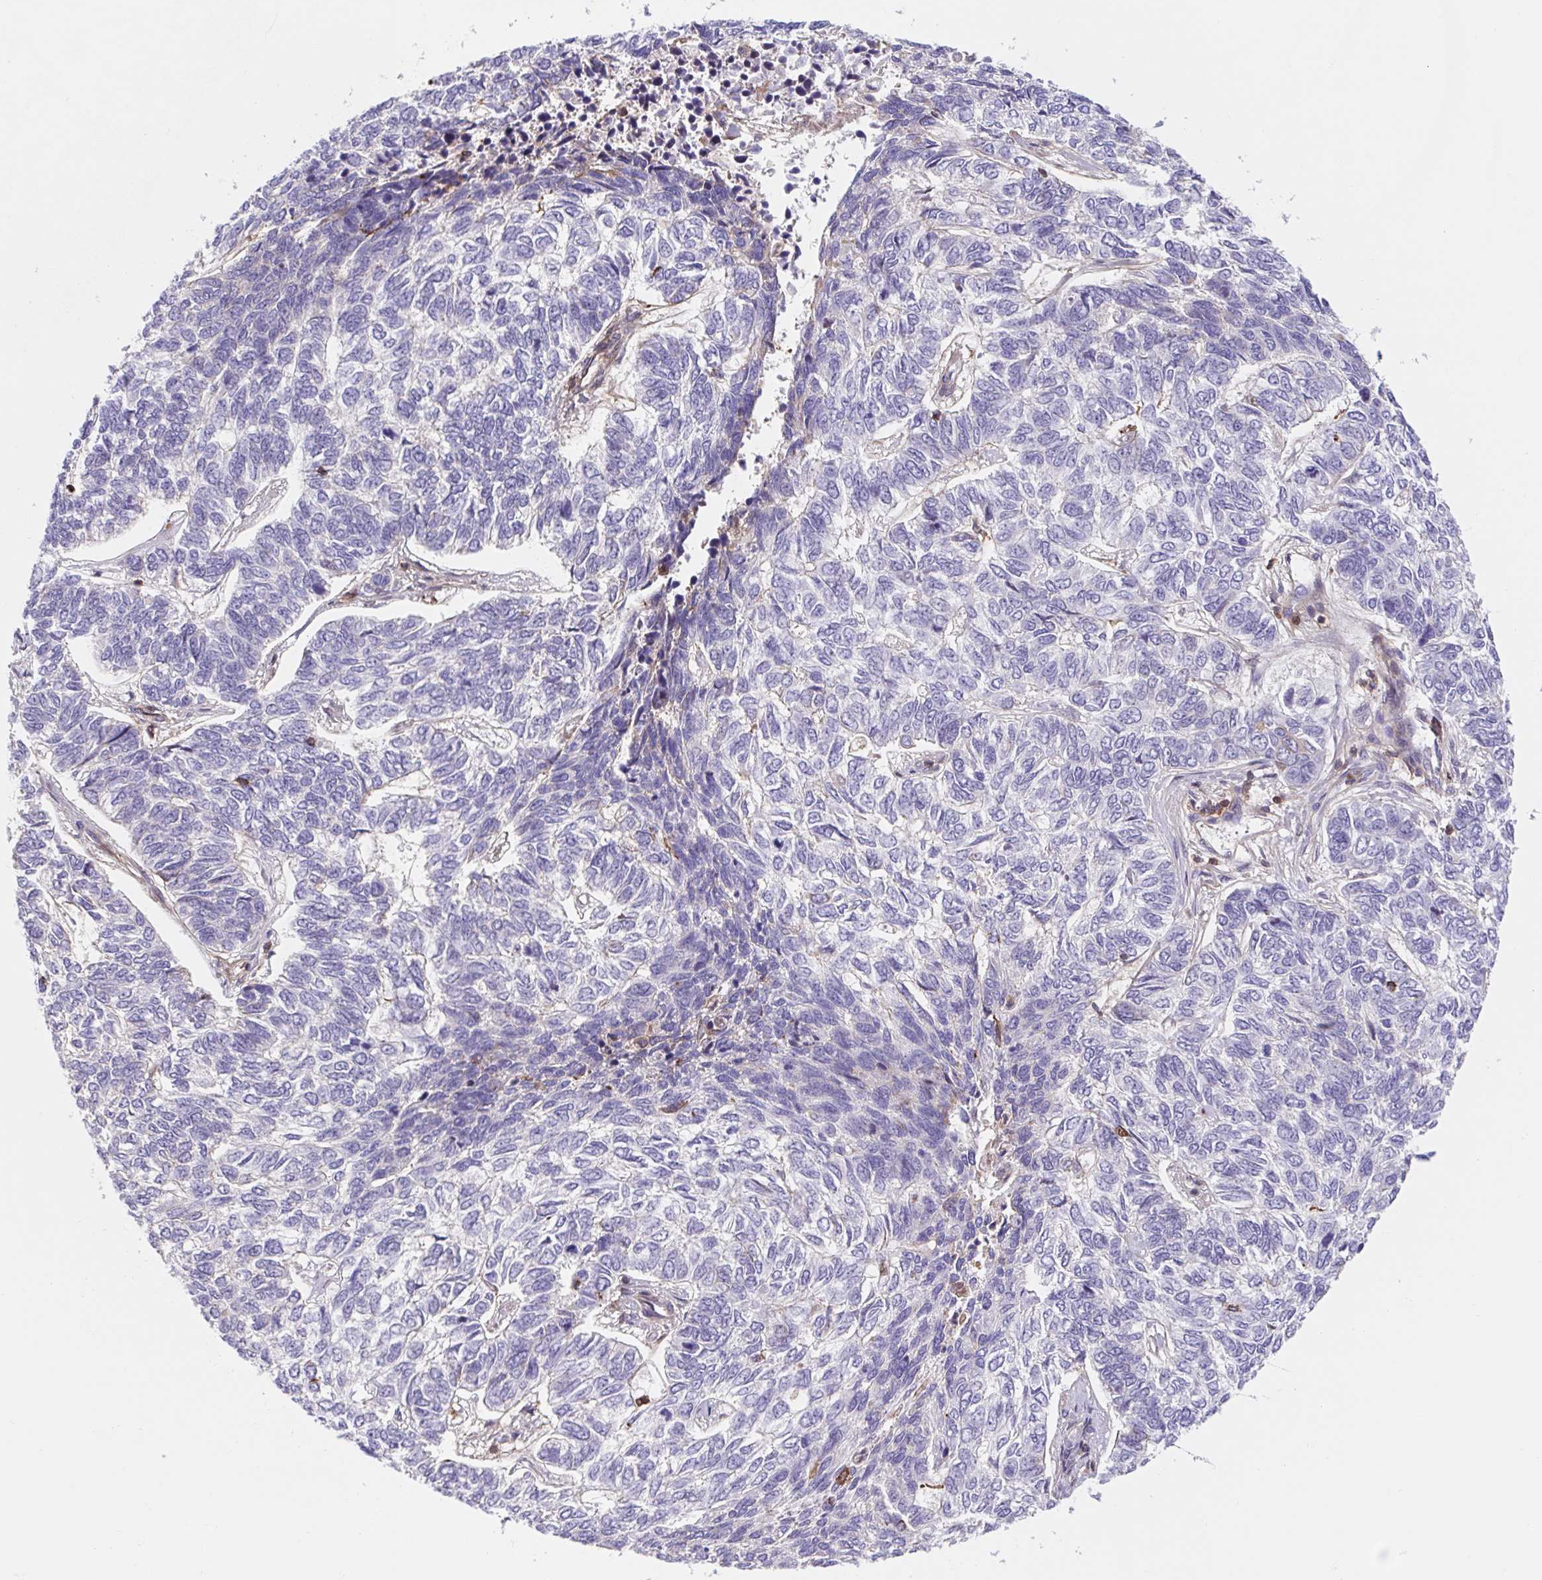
{"staining": {"intensity": "negative", "quantity": "none", "location": "none"}, "tissue": "skin cancer", "cell_type": "Tumor cells", "image_type": "cancer", "snomed": [{"axis": "morphology", "description": "Basal cell carcinoma"}, {"axis": "topography", "description": "Skin"}], "caption": "This is a micrograph of IHC staining of skin basal cell carcinoma, which shows no staining in tumor cells. The staining is performed using DAB (3,3'-diaminobenzidine) brown chromogen with nuclei counter-stained in using hematoxylin.", "gene": "TPRG1", "patient": {"sex": "female", "age": 65}}